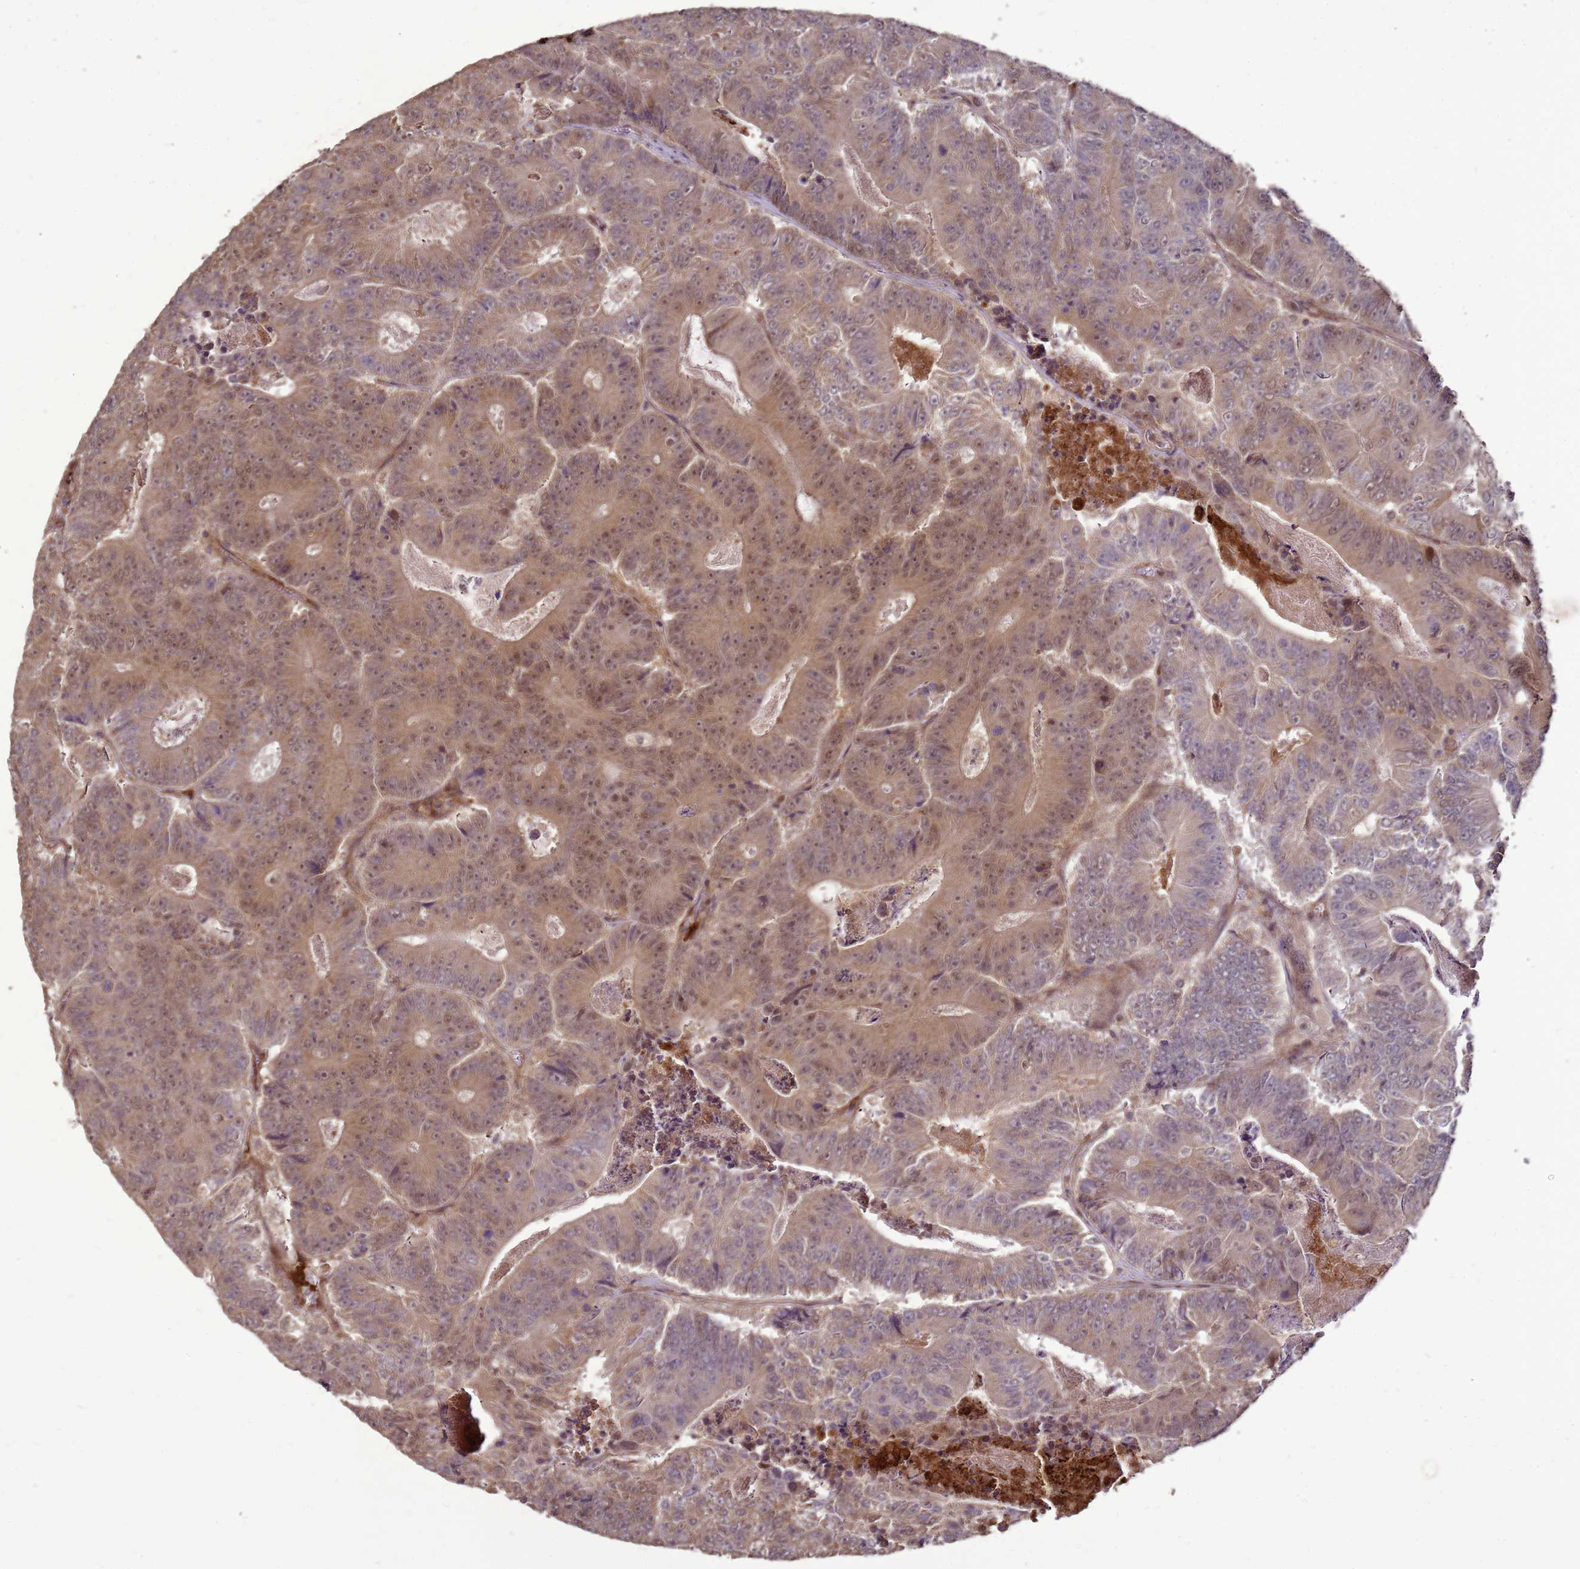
{"staining": {"intensity": "moderate", "quantity": ">75%", "location": "cytoplasmic/membranous,nuclear"}, "tissue": "colorectal cancer", "cell_type": "Tumor cells", "image_type": "cancer", "snomed": [{"axis": "morphology", "description": "Adenocarcinoma, NOS"}, {"axis": "topography", "description": "Colon"}], "caption": "The micrograph displays immunohistochemical staining of colorectal cancer. There is moderate cytoplasmic/membranous and nuclear positivity is appreciated in about >75% of tumor cells.", "gene": "CRBN", "patient": {"sex": "male", "age": 83}}